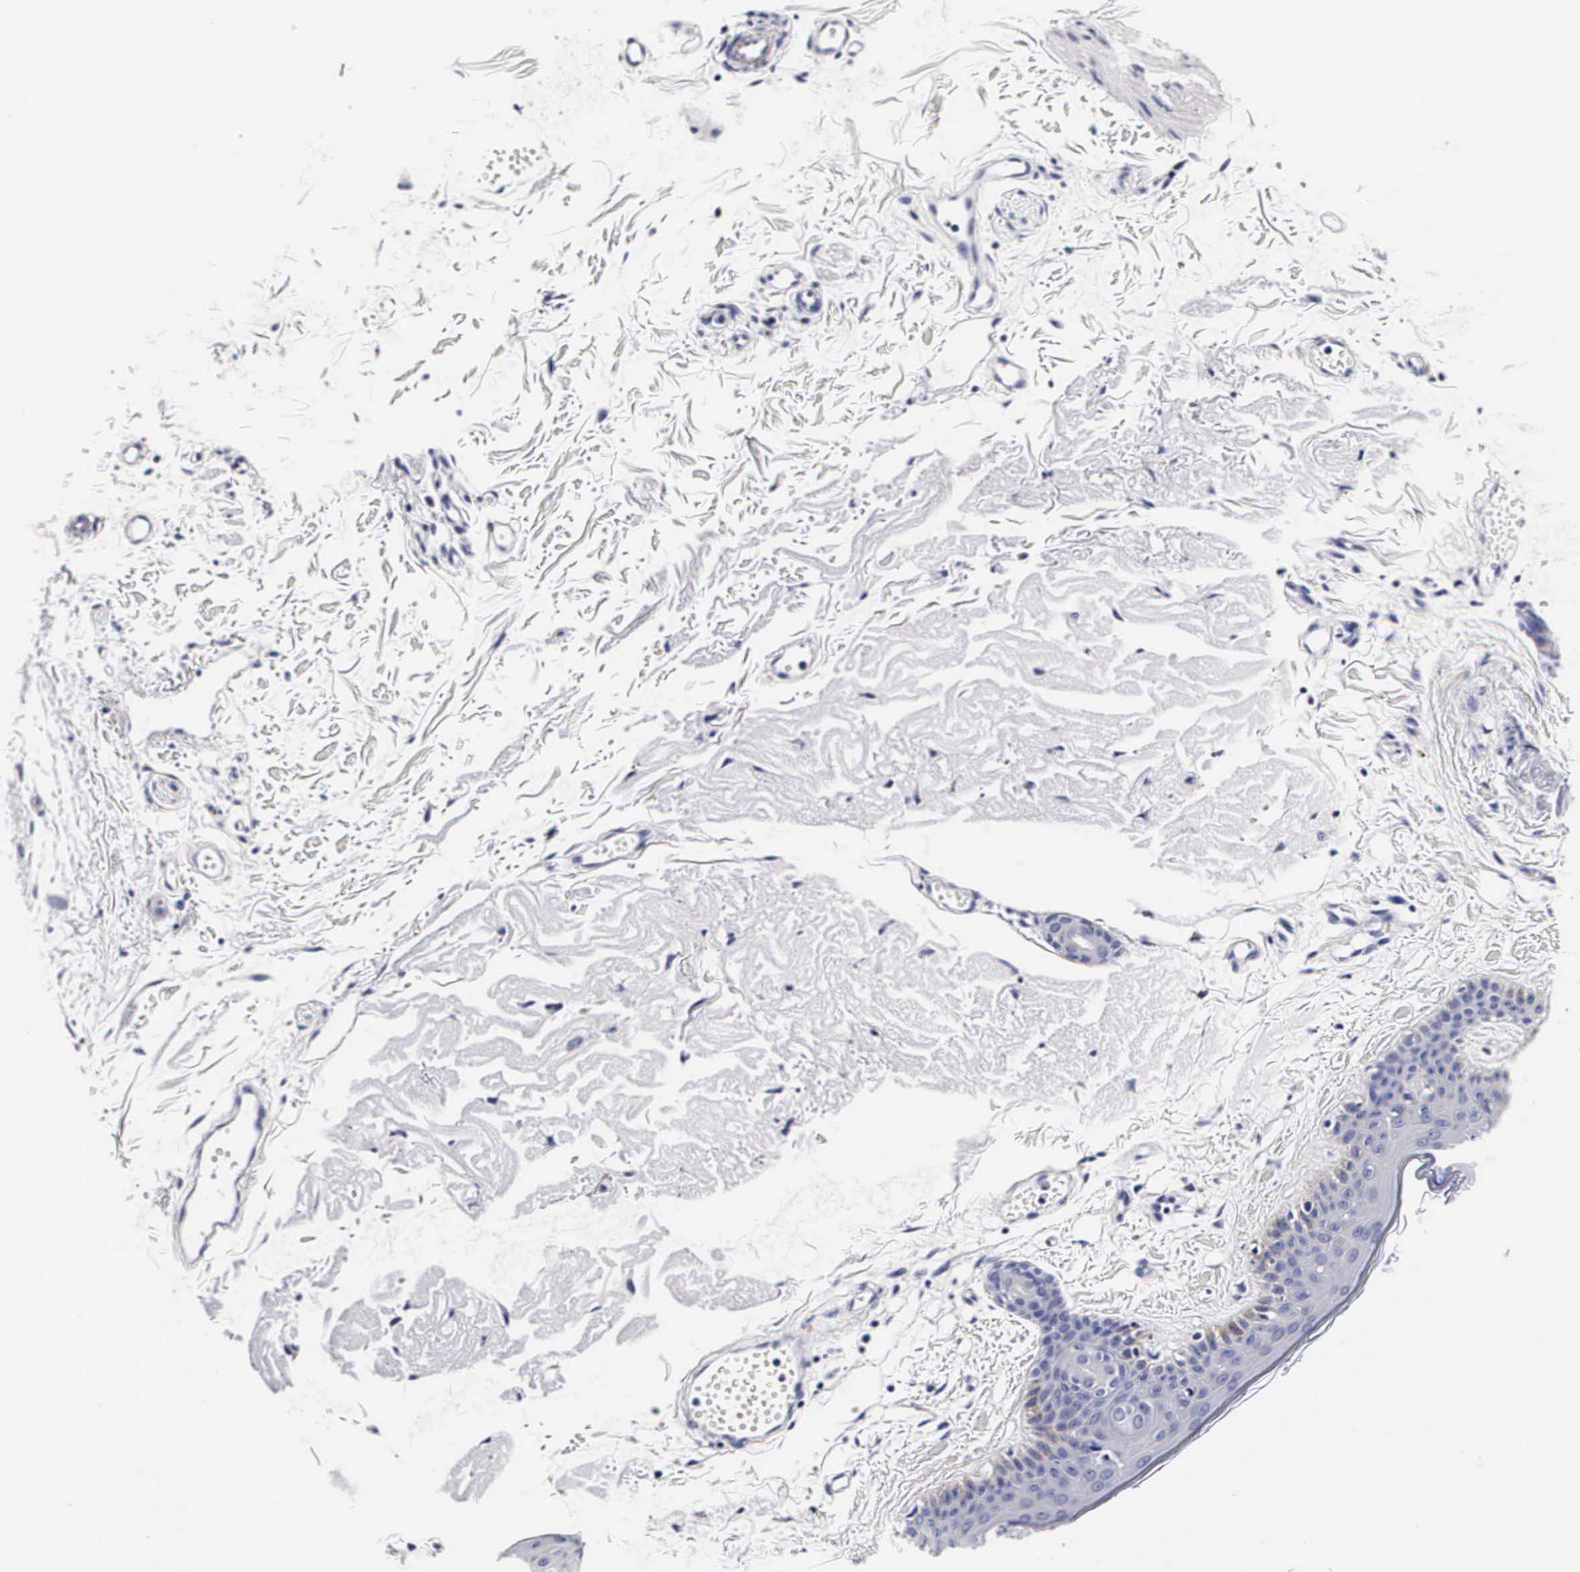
{"staining": {"intensity": "negative", "quantity": "none", "location": "none"}, "tissue": "skin", "cell_type": "Fibroblasts", "image_type": "normal", "snomed": [{"axis": "morphology", "description": "Normal tissue, NOS"}, {"axis": "topography", "description": "Skin"}], "caption": "High power microscopy photomicrograph of an IHC histopathology image of benign skin, revealing no significant expression in fibroblasts. (DAB (3,3'-diaminobenzidine) IHC visualized using brightfield microscopy, high magnification).", "gene": "RNASE6", "patient": {"sex": "male", "age": 83}}